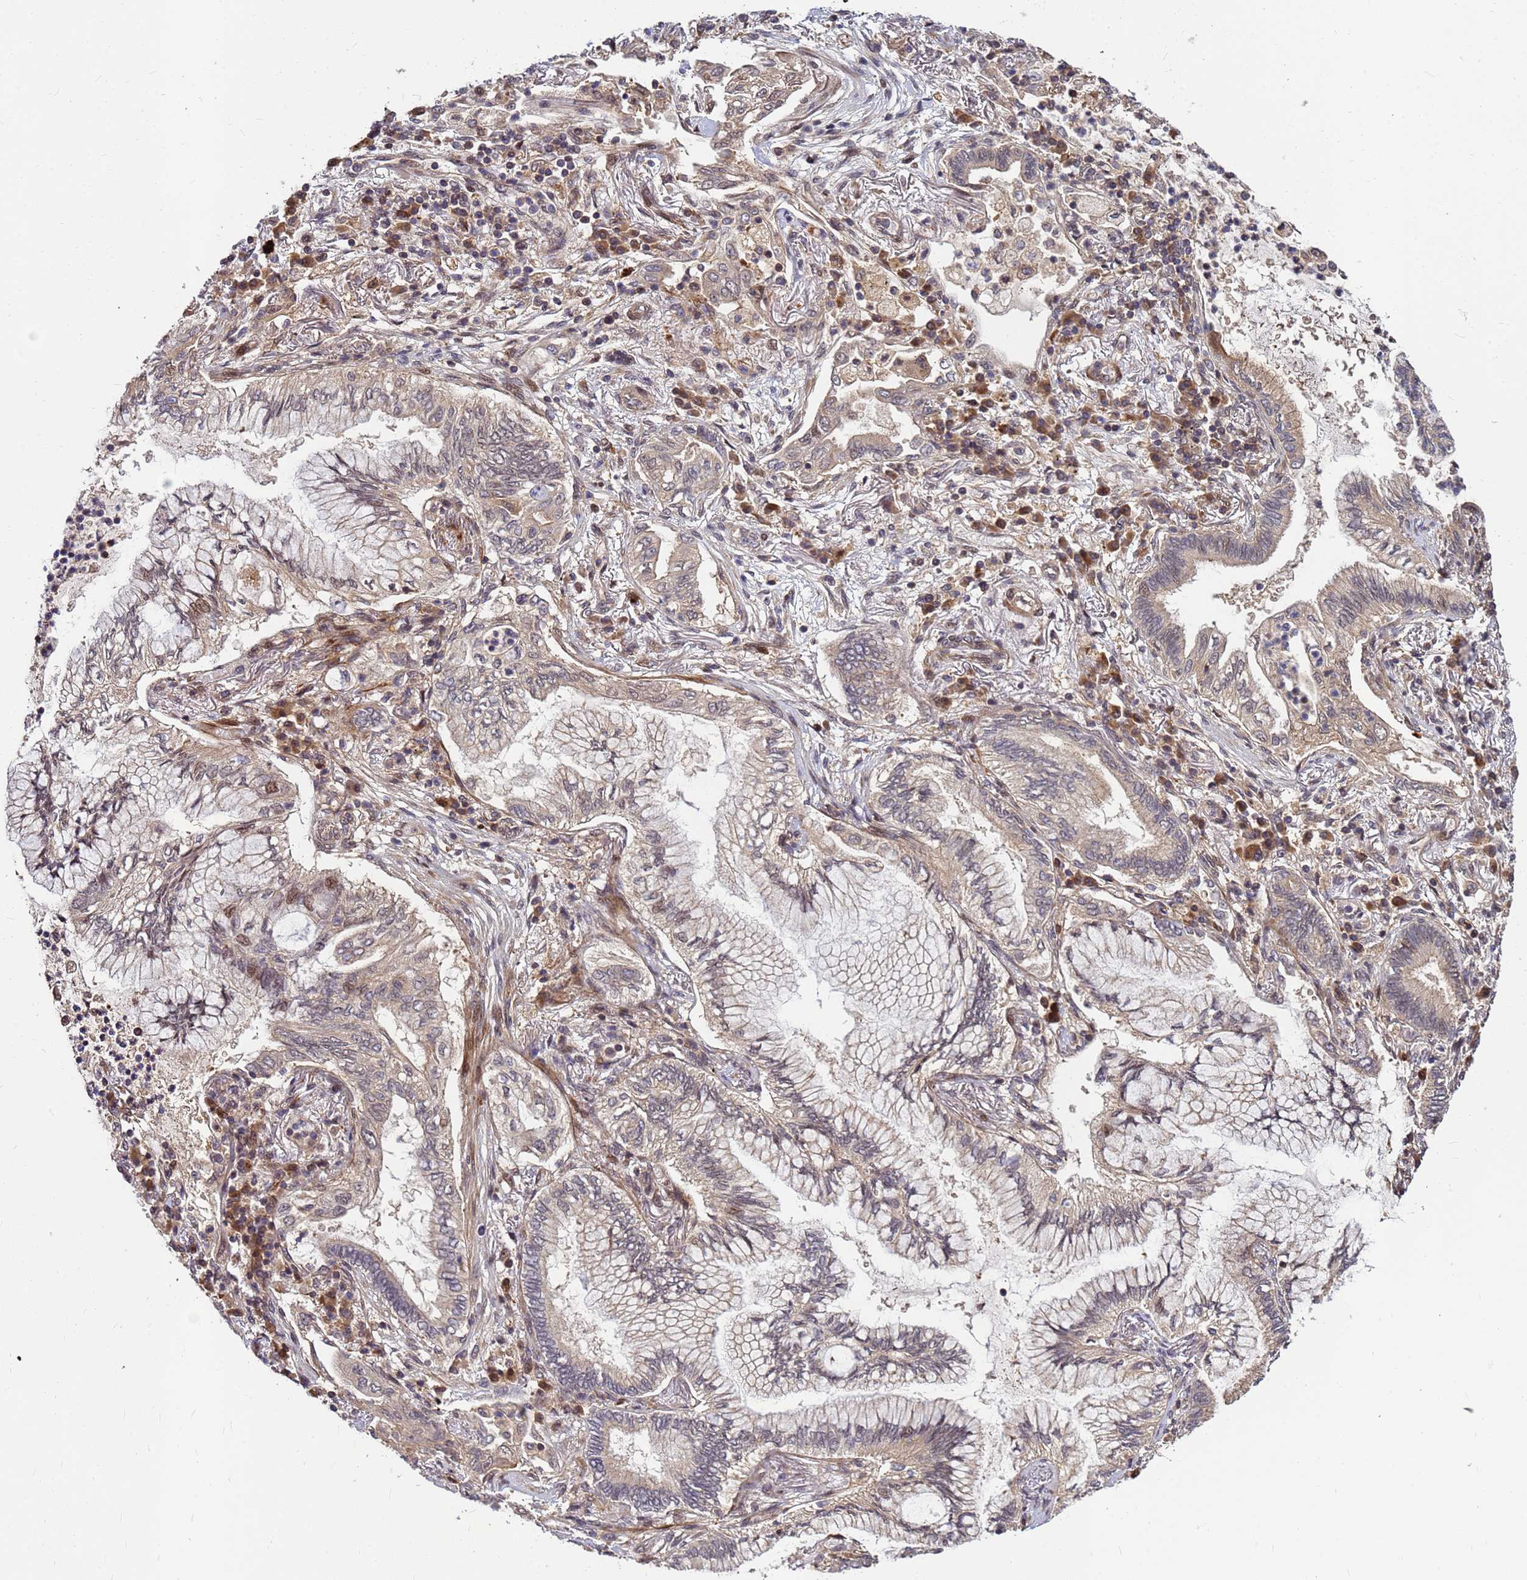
{"staining": {"intensity": "weak", "quantity": "25%-75%", "location": "cytoplasmic/membranous,nuclear"}, "tissue": "lung cancer", "cell_type": "Tumor cells", "image_type": "cancer", "snomed": [{"axis": "morphology", "description": "Adenocarcinoma, NOS"}, {"axis": "topography", "description": "Lung"}], "caption": "Adenocarcinoma (lung) was stained to show a protein in brown. There is low levels of weak cytoplasmic/membranous and nuclear expression in approximately 25%-75% of tumor cells.", "gene": "DUS4L", "patient": {"sex": "female", "age": 70}}